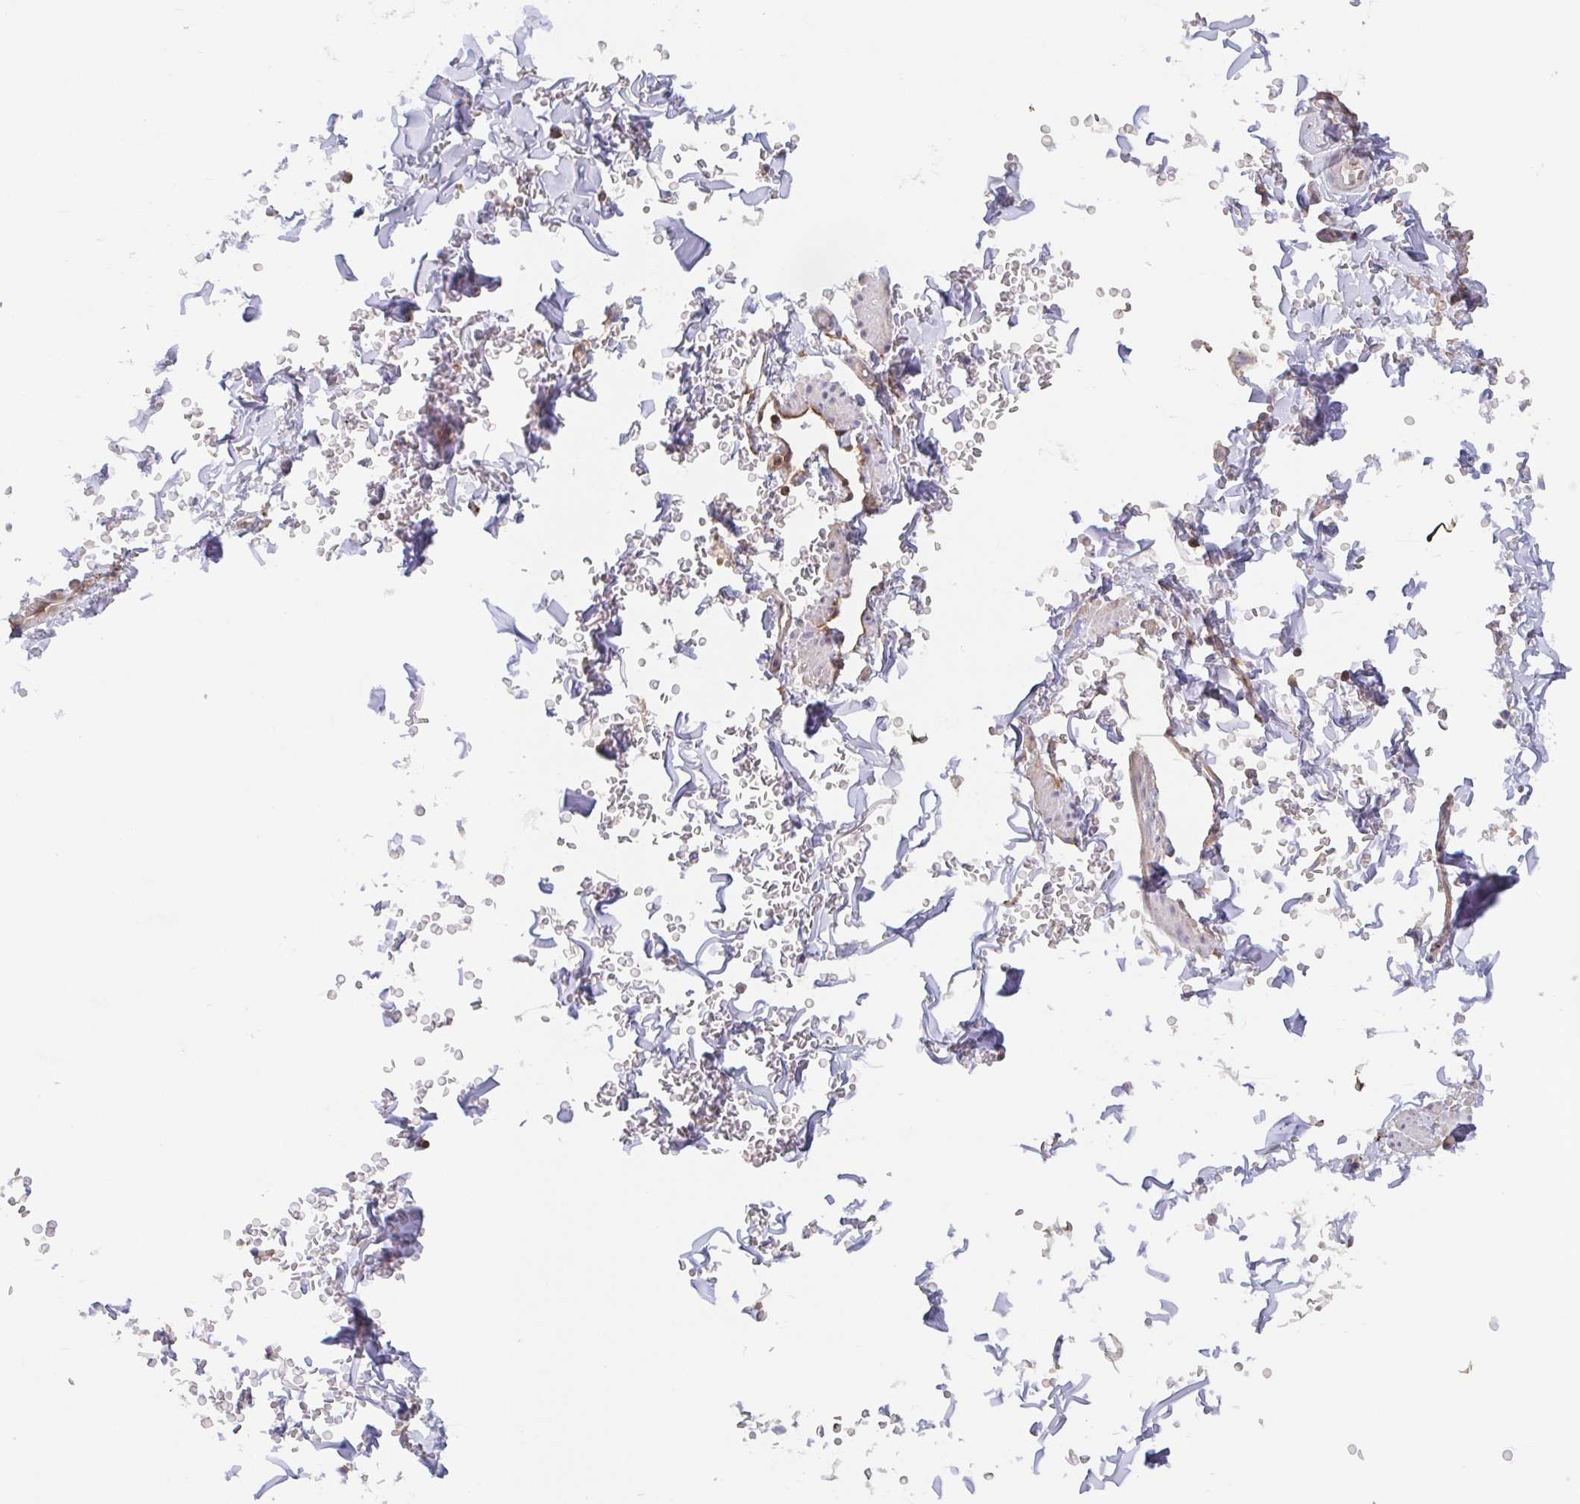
{"staining": {"intensity": "weak", "quantity": "25%-75%", "location": "cytoplasmic/membranous"}, "tissue": "soft tissue", "cell_type": "Chondrocytes", "image_type": "normal", "snomed": [{"axis": "morphology", "description": "Normal tissue, NOS"}, {"axis": "topography", "description": "Cartilage tissue"}, {"axis": "topography", "description": "Bronchus"}, {"axis": "topography", "description": "Peripheral nerve tissue"}], "caption": "Soft tissue stained with DAB immunohistochemistry demonstrates low levels of weak cytoplasmic/membranous expression in about 25%-75% of chondrocytes.", "gene": "AGFG2", "patient": {"sex": "male", "age": 67}}